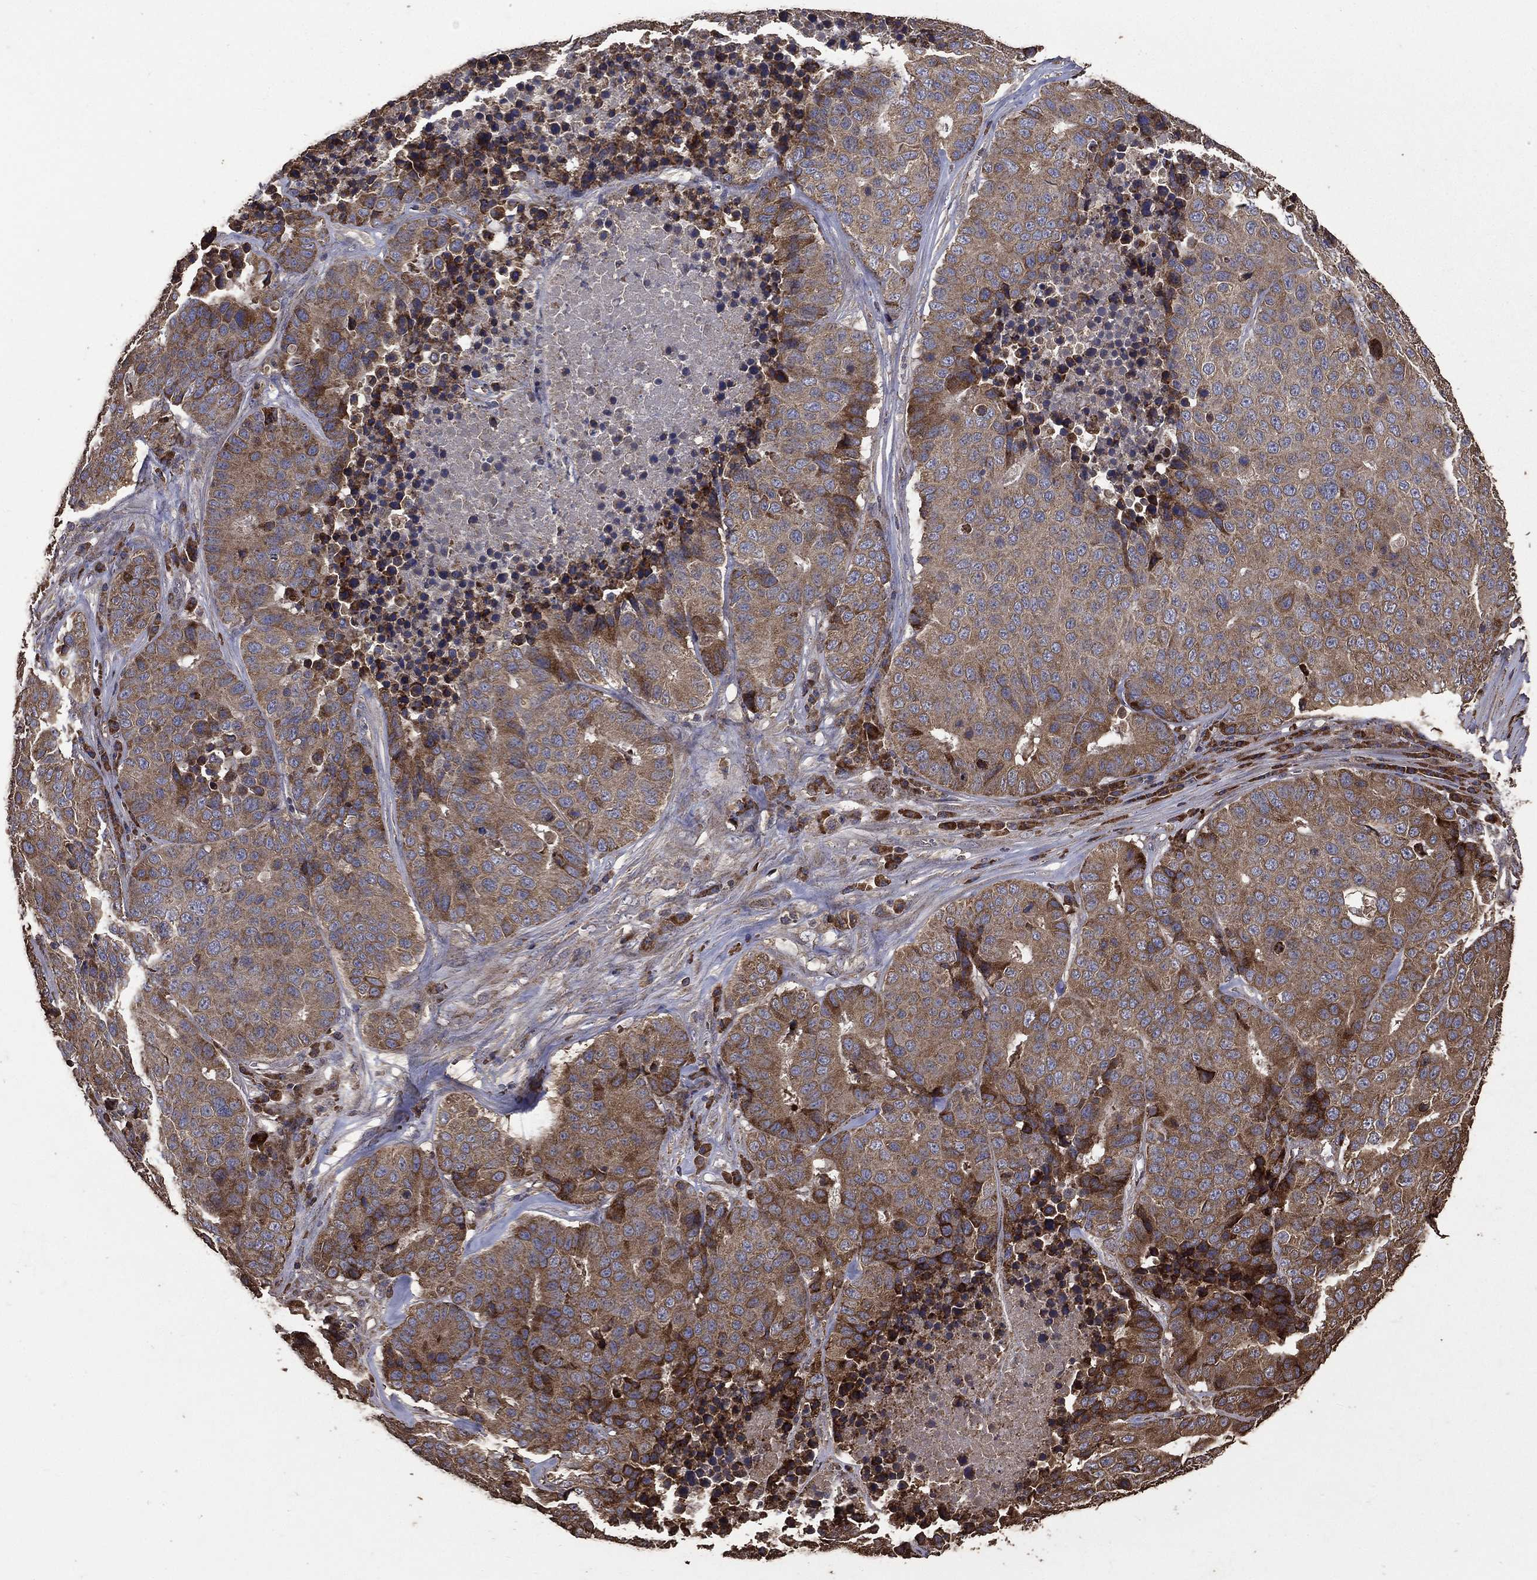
{"staining": {"intensity": "moderate", "quantity": ">75%", "location": "cytoplasmic/membranous"}, "tissue": "stomach cancer", "cell_type": "Tumor cells", "image_type": "cancer", "snomed": [{"axis": "morphology", "description": "Adenocarcinoma, NOS"}, {"axis": "topography", "description": "Stomach"}], "caption": "Moderate cytoplasmic/membranous staining is appreciated in about >75% of tumor cells in stomach adenocarcinoma. Ihc stains the protein of interest in brown and the nuclei are stained blue.", "gene": "METTL27", "patient": {"sex": "male", "age": 71}}